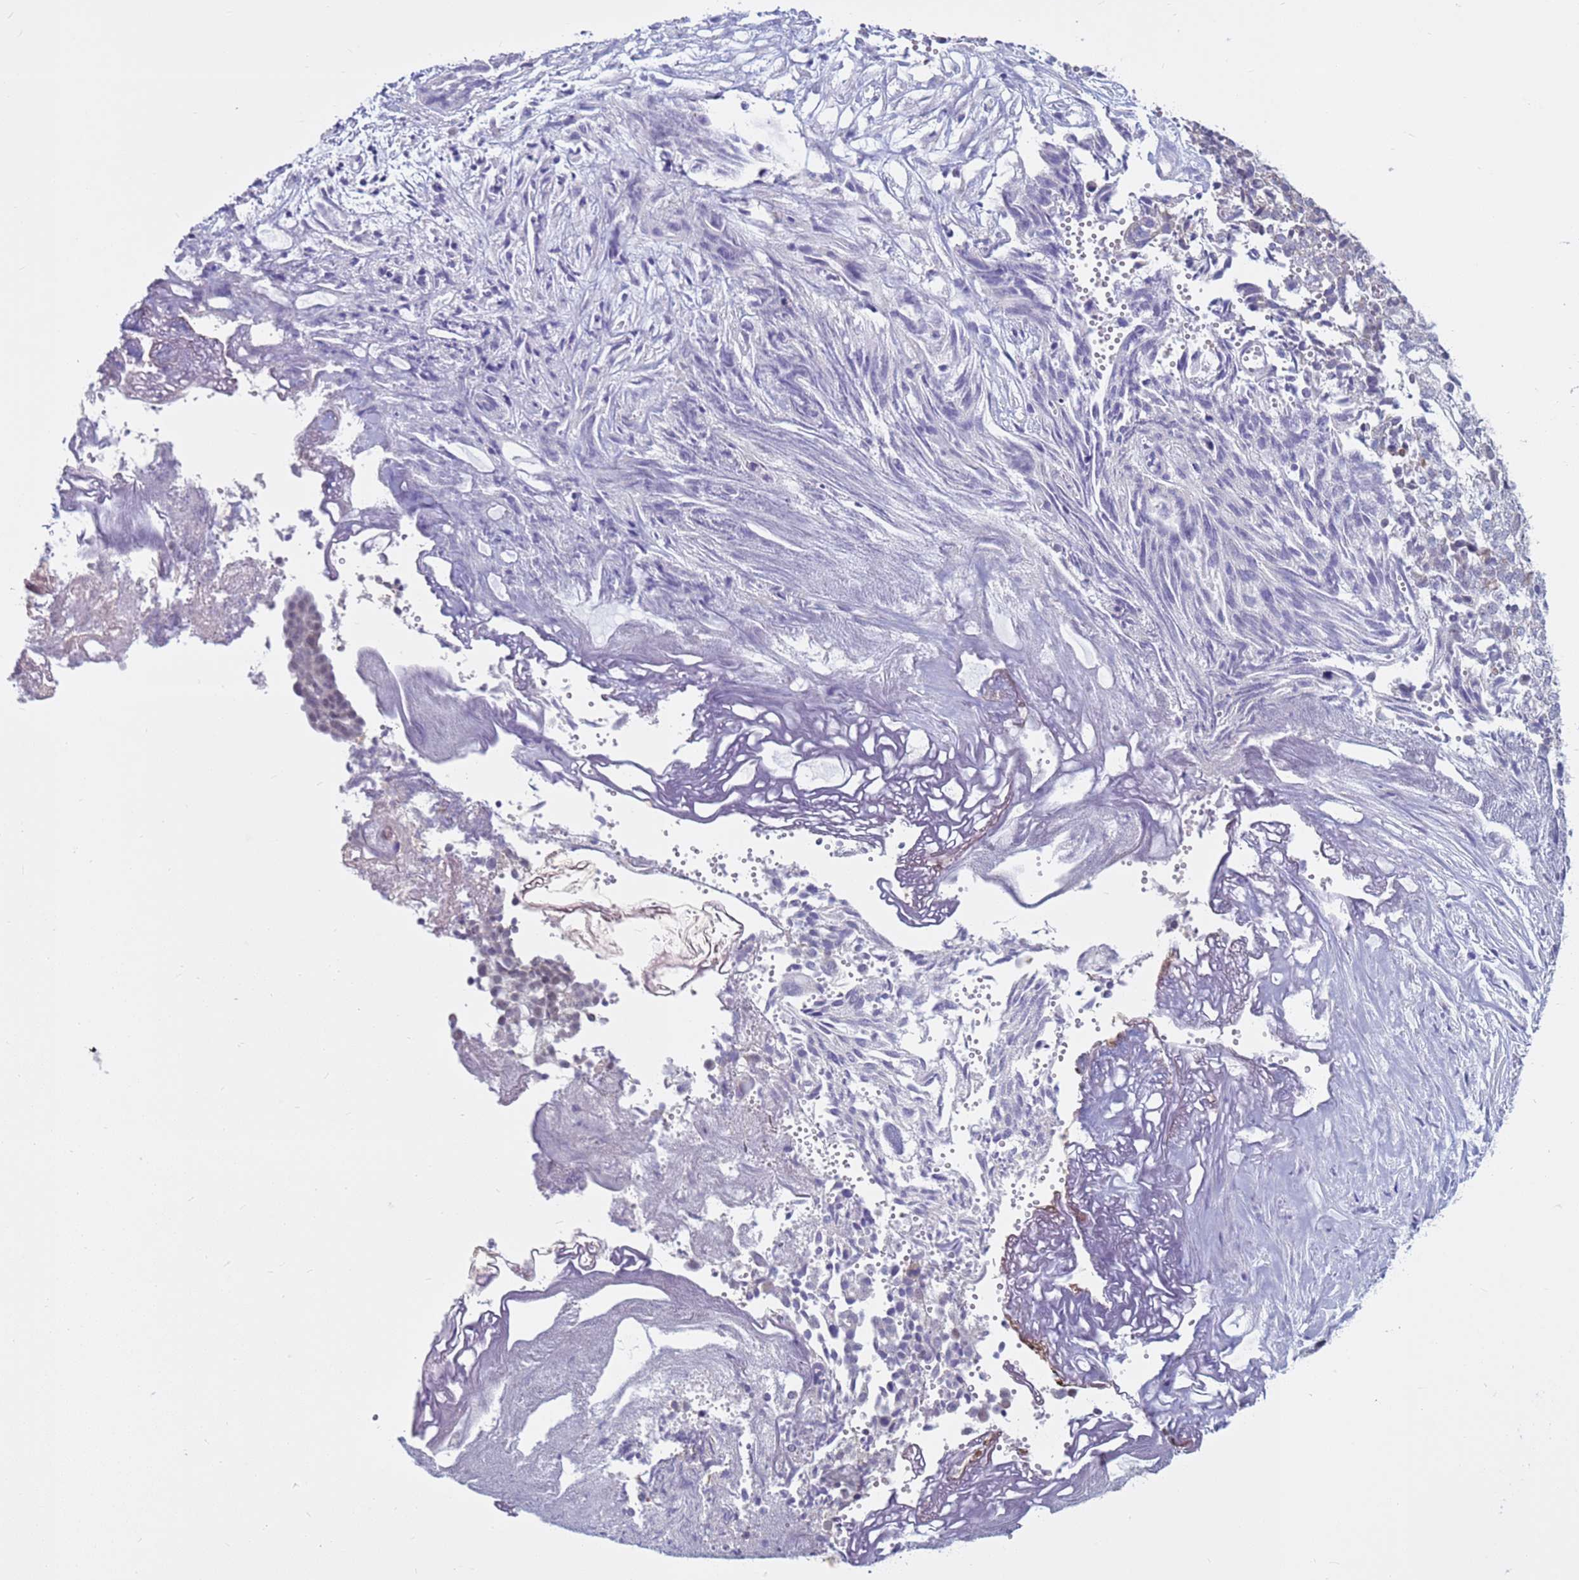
{"staining": {"intensity": "negative", "quantity": "none", "location": "none"}, "tissue": "ovarian cancer", "cell_type": "Tumor cells", "image_type": "cancer", "snomed": [{"axis": "morphology", "description": "Cystadenocarcinoma, serous, NOS"}, {"axis": "topography", "description": "Soft tissue"}, {"axis": "topography", "description": "Ovary"}], "caption": "This is a image of immunohistochemistry (IHC) staining of serous cystadenocarcinoma (ovarian), which shows no positivity in tumor cells.", "gene": "CDK2AP2", "patient": {"sex": "female", "age": 57}}